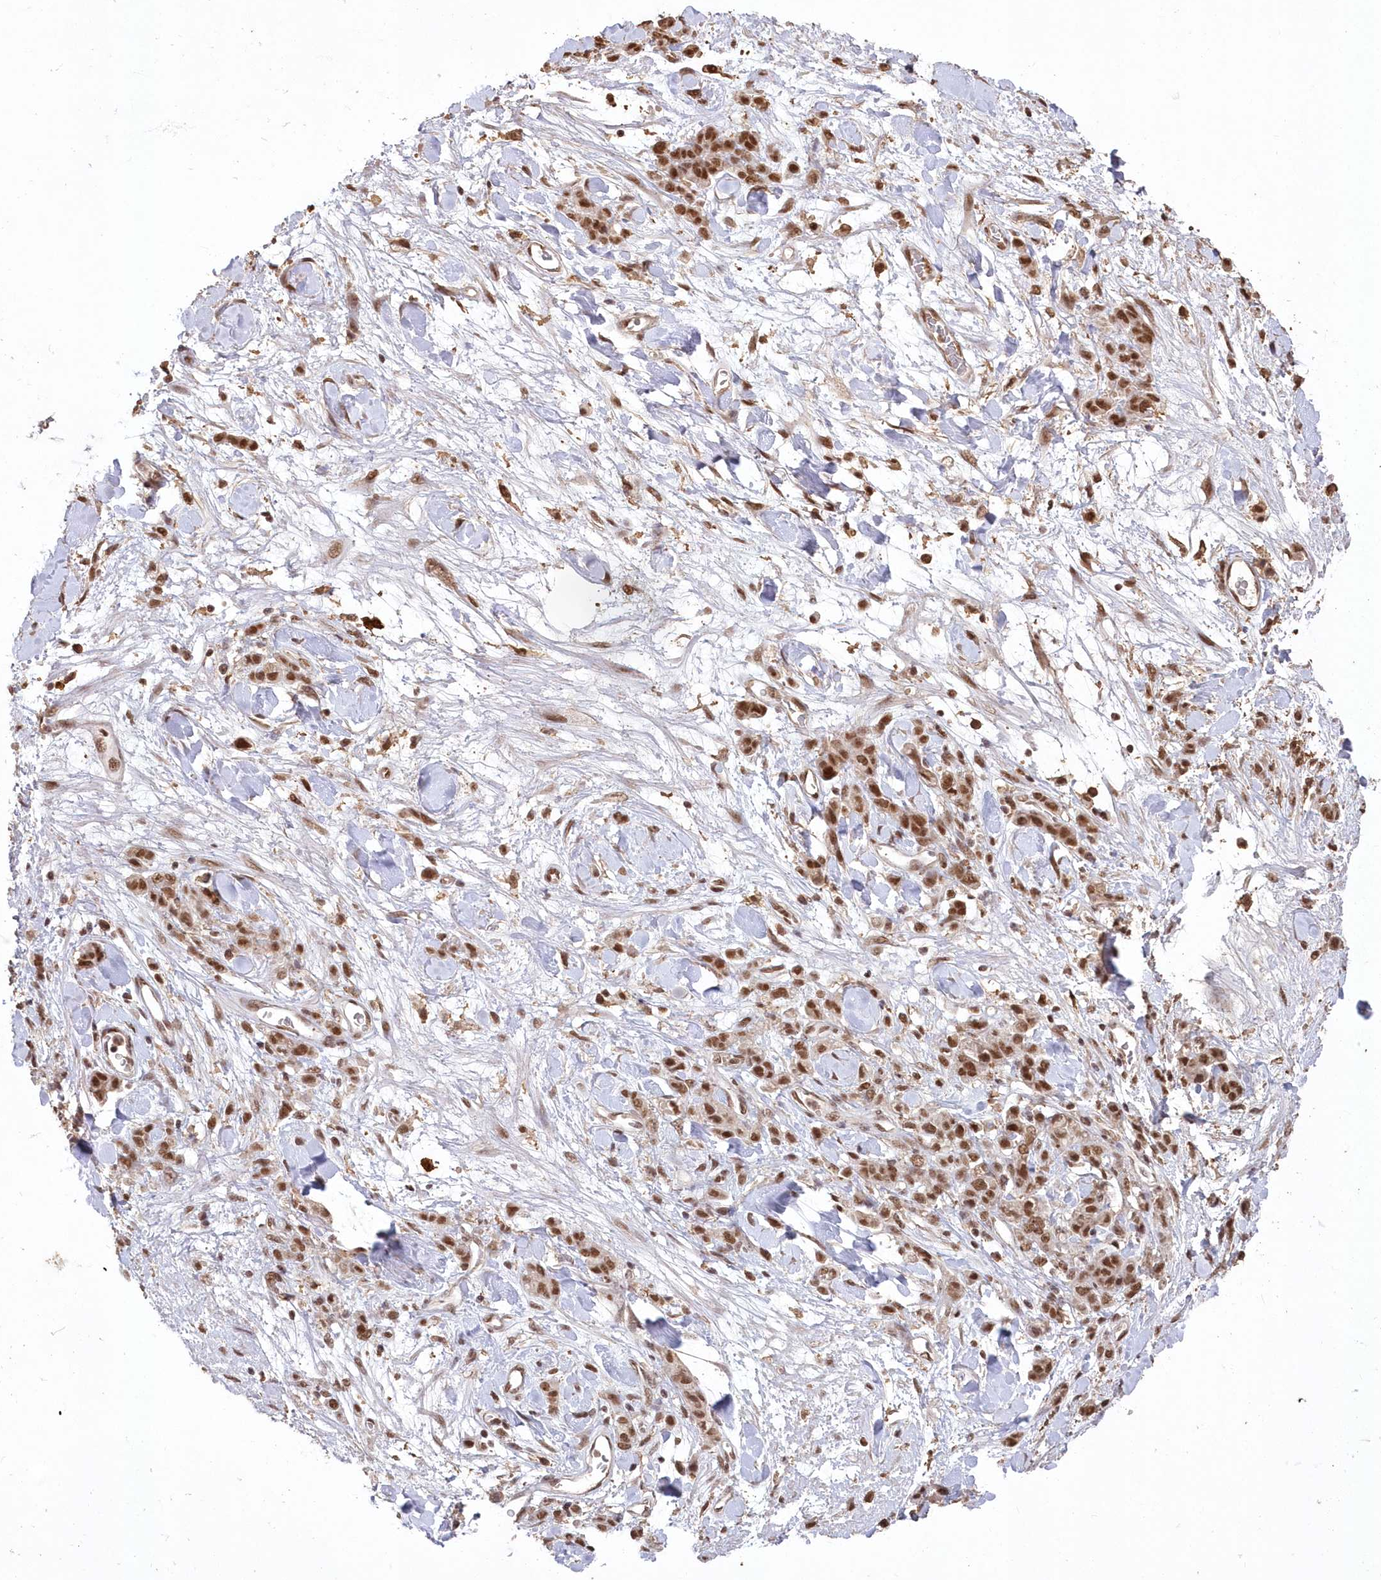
{"staining": {"intensity": "moderate", "quantity": ">75%", "location": "nuclear"}, "tissue": "stomach cancer", "cell_type": "Tumor cells", "image_type": "cancer", "snomed": [{"axis": "morphology", "description": "Normal tissue, NOS"}, {"axis": "morphology", "description": "Adenocarcinoma, NOS"}, {"axis": "topography", "description": "Stomach"}], "caption": "There is medium levels of moderate nuclear staining in tumor cells of stomach cancer, as demonstrated by immunohistochemical staining (brown color).", "gene": "PDS5A", "patient": {"sex": "male", "age": 82}}